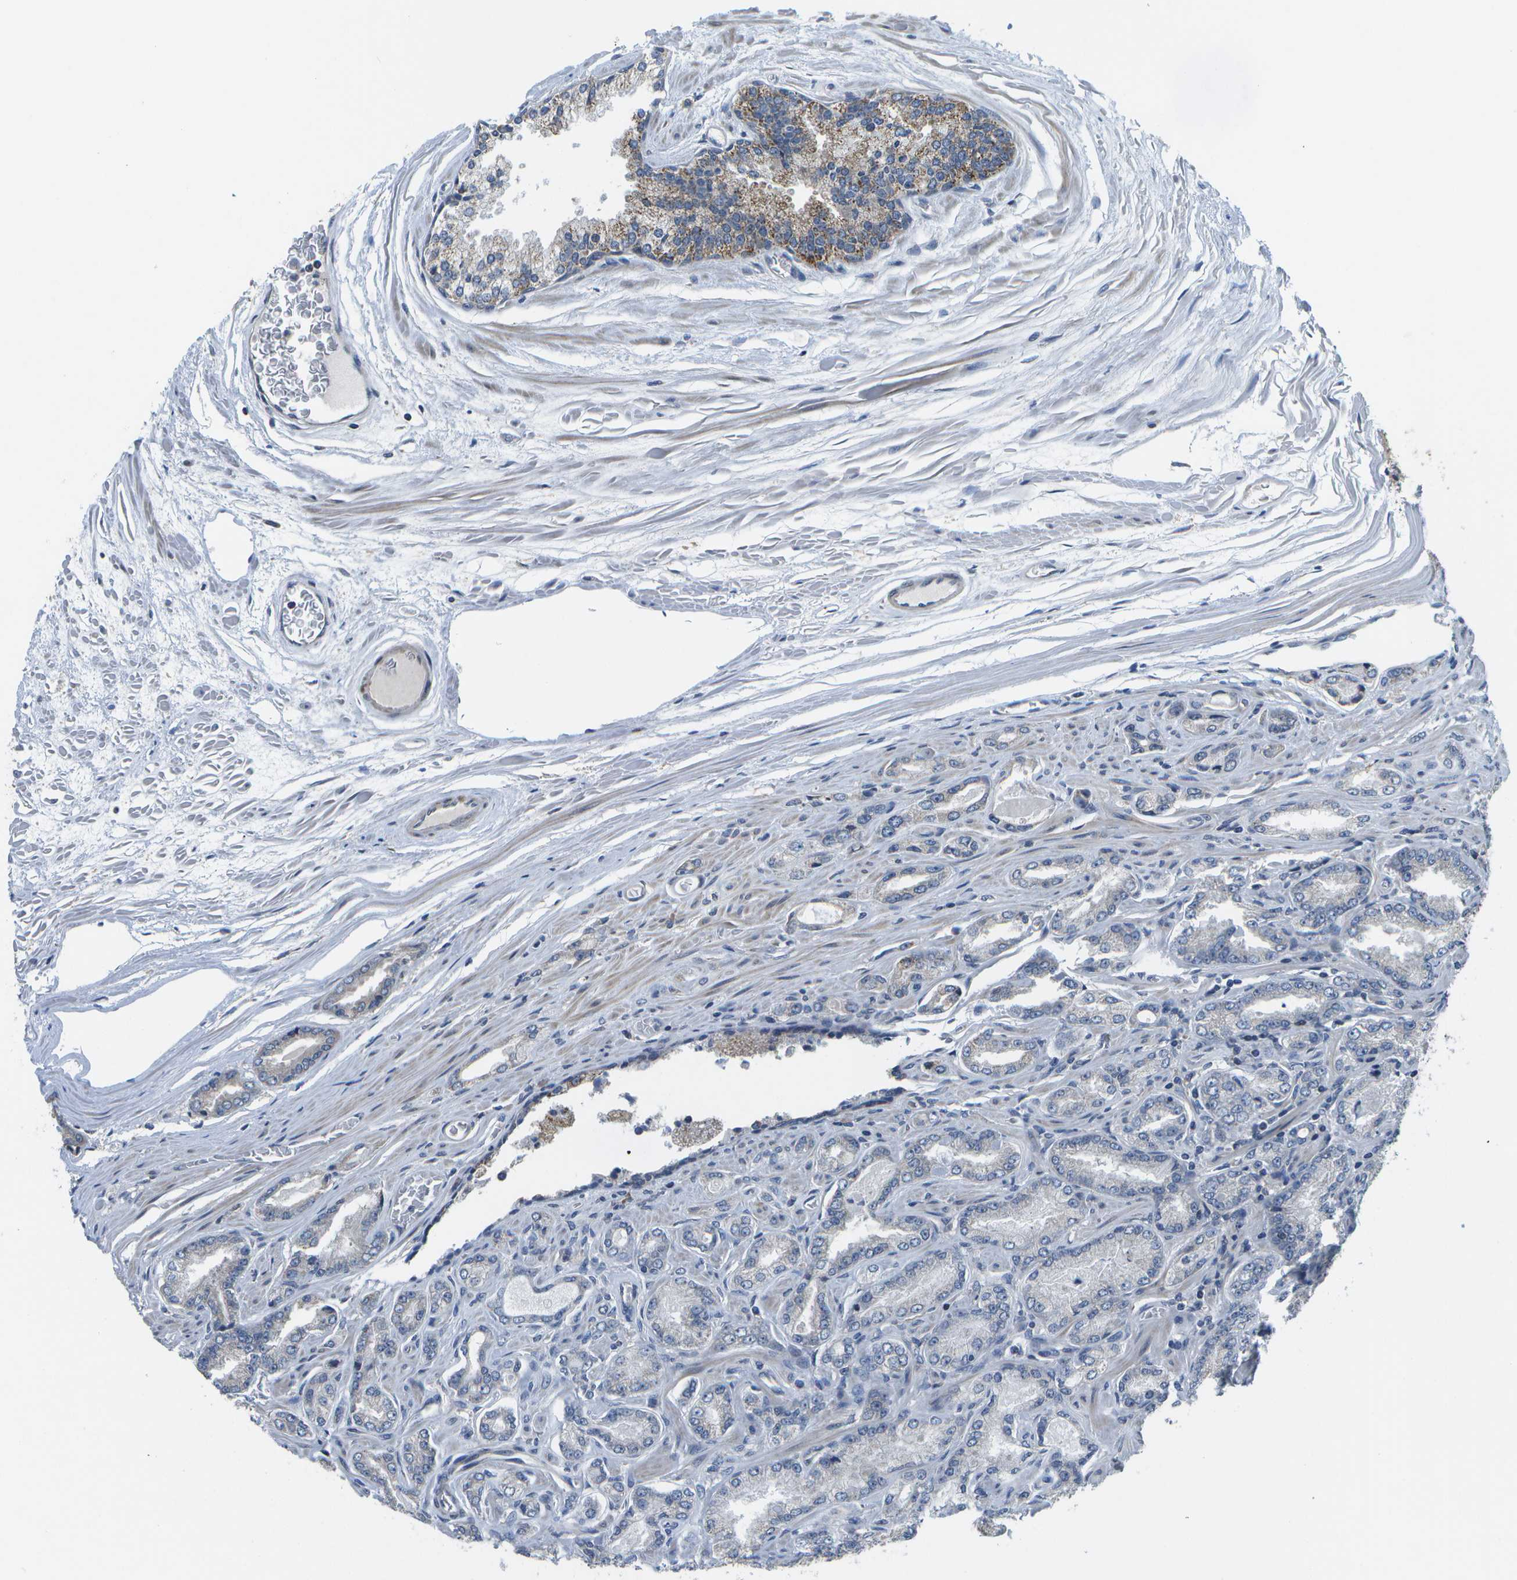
{"staining": {"intensity": "moderate", "quantity": "<25%", "location": "cytoplasmic/membranous"}, "tissue": "prostate cancer", "cell_type": "Tumor cells", "image_type": "cancer", "snomed": [{"axis": "morphology", "description": "Adenocarcinoma, High grade"}, {"axis": "topography", "description": "Prostate"}], "caption": "Immunohistochemistry image of neoplastic tissue: human prostate adenocarcinoma (high-grade) stained using immunohistochemistry (IHC) shows low levels of moderate protein expression localized specifically in the cytoplasmic/membranous of tumor cells, appearing as a cytoplasmic/membranous brown color.", "gene": "HADHA", "patient": {"sex": "male", "age": 65}}